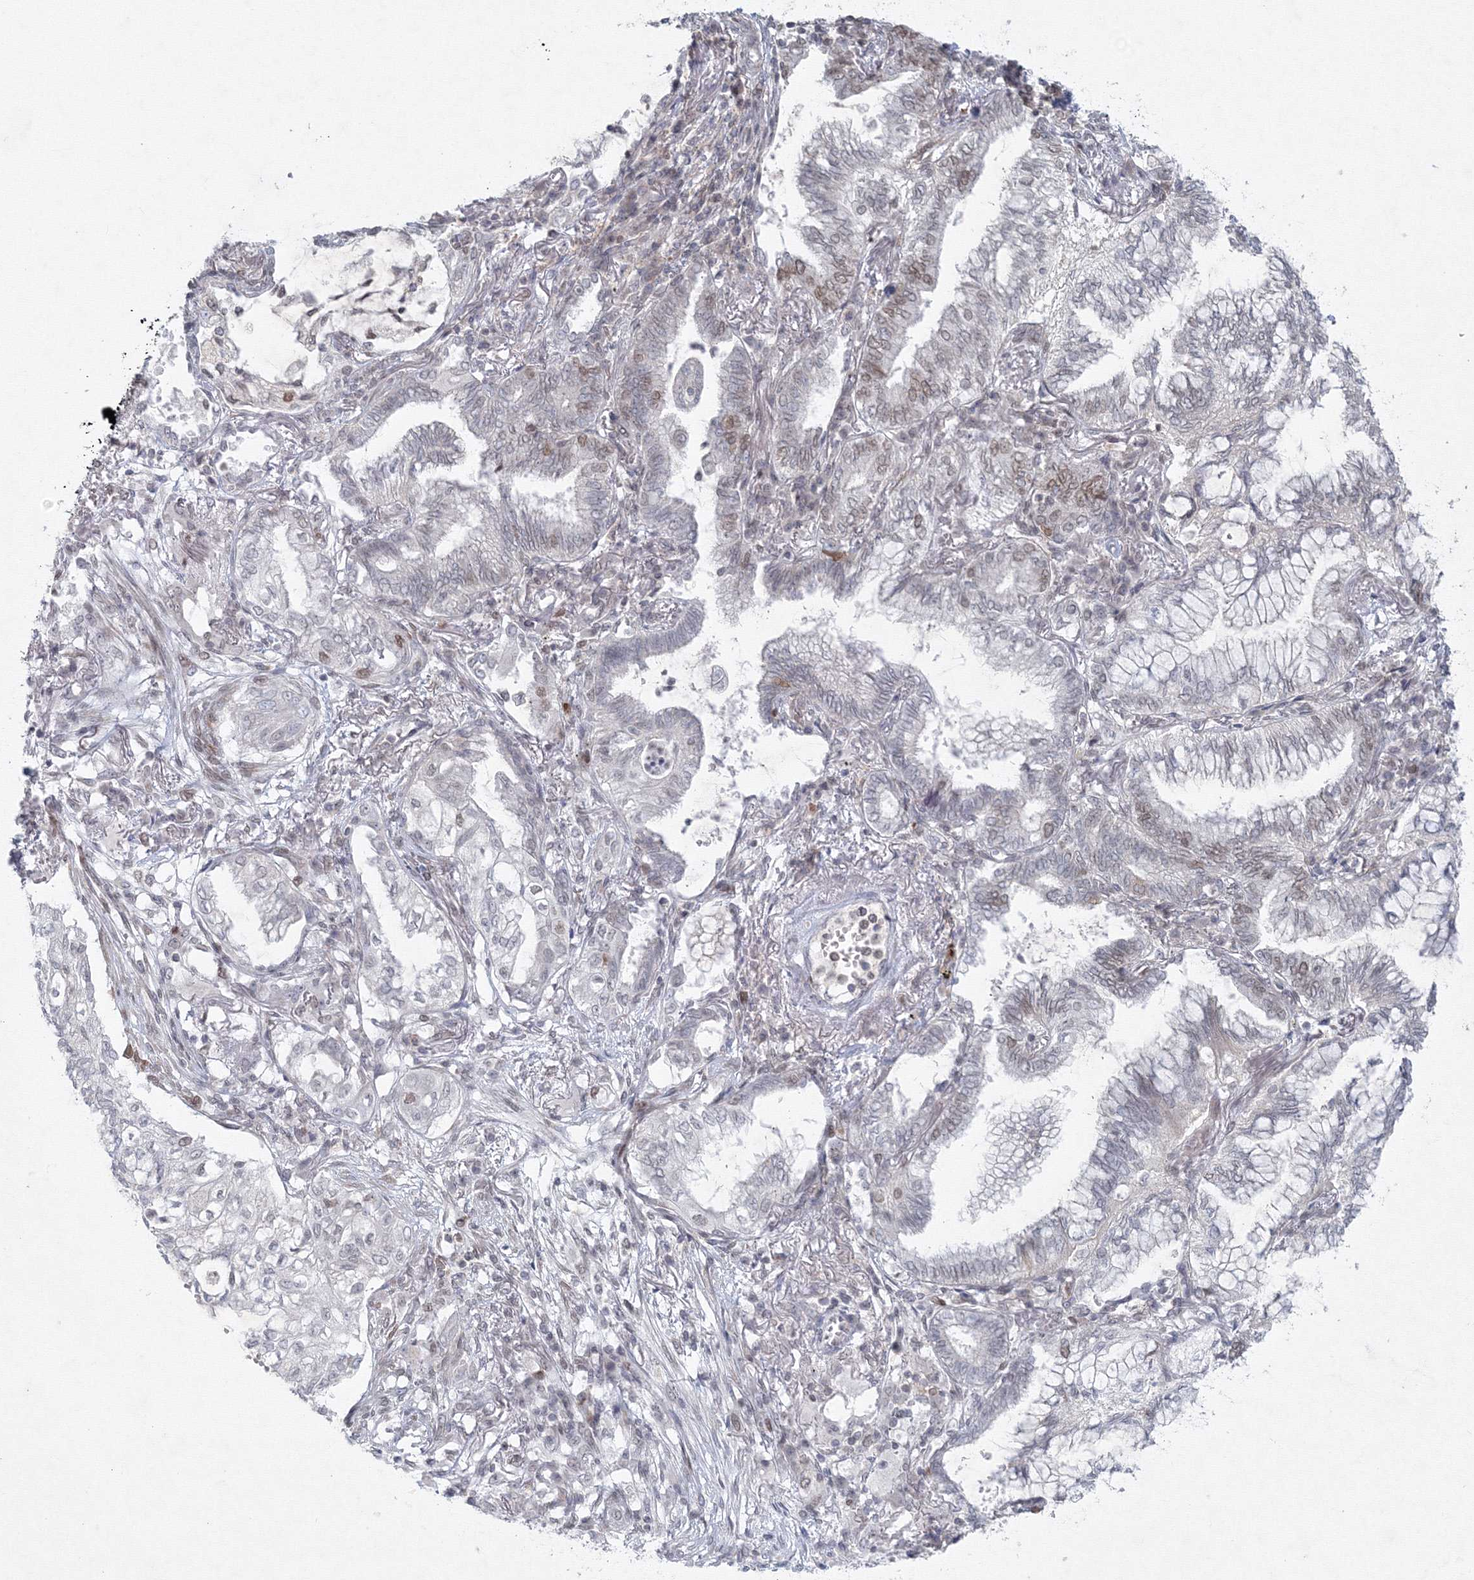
{"staining": {"intensity": "negative", "quantity": "none", "location": "none"}, "tissue": "lung cancer", "cell_type": "Tumor cells", "image_type": "cancer", "snomed": [{"axis": "morphology", "description": "Adenocarcinoma, NOS"}, {"axis": "topography", "description": "Lung"}], "caption": "Immunohistochemistry (IHC) photomicrograph of neoplastic tissue: human lung adenocarcinoma stained with DAB (3,3'-diaminobenzidine) demonstrates no significant protein staining in tumor cells.", "gene": "KIF4A", "patient": {"sex": "female", "age": 70}}